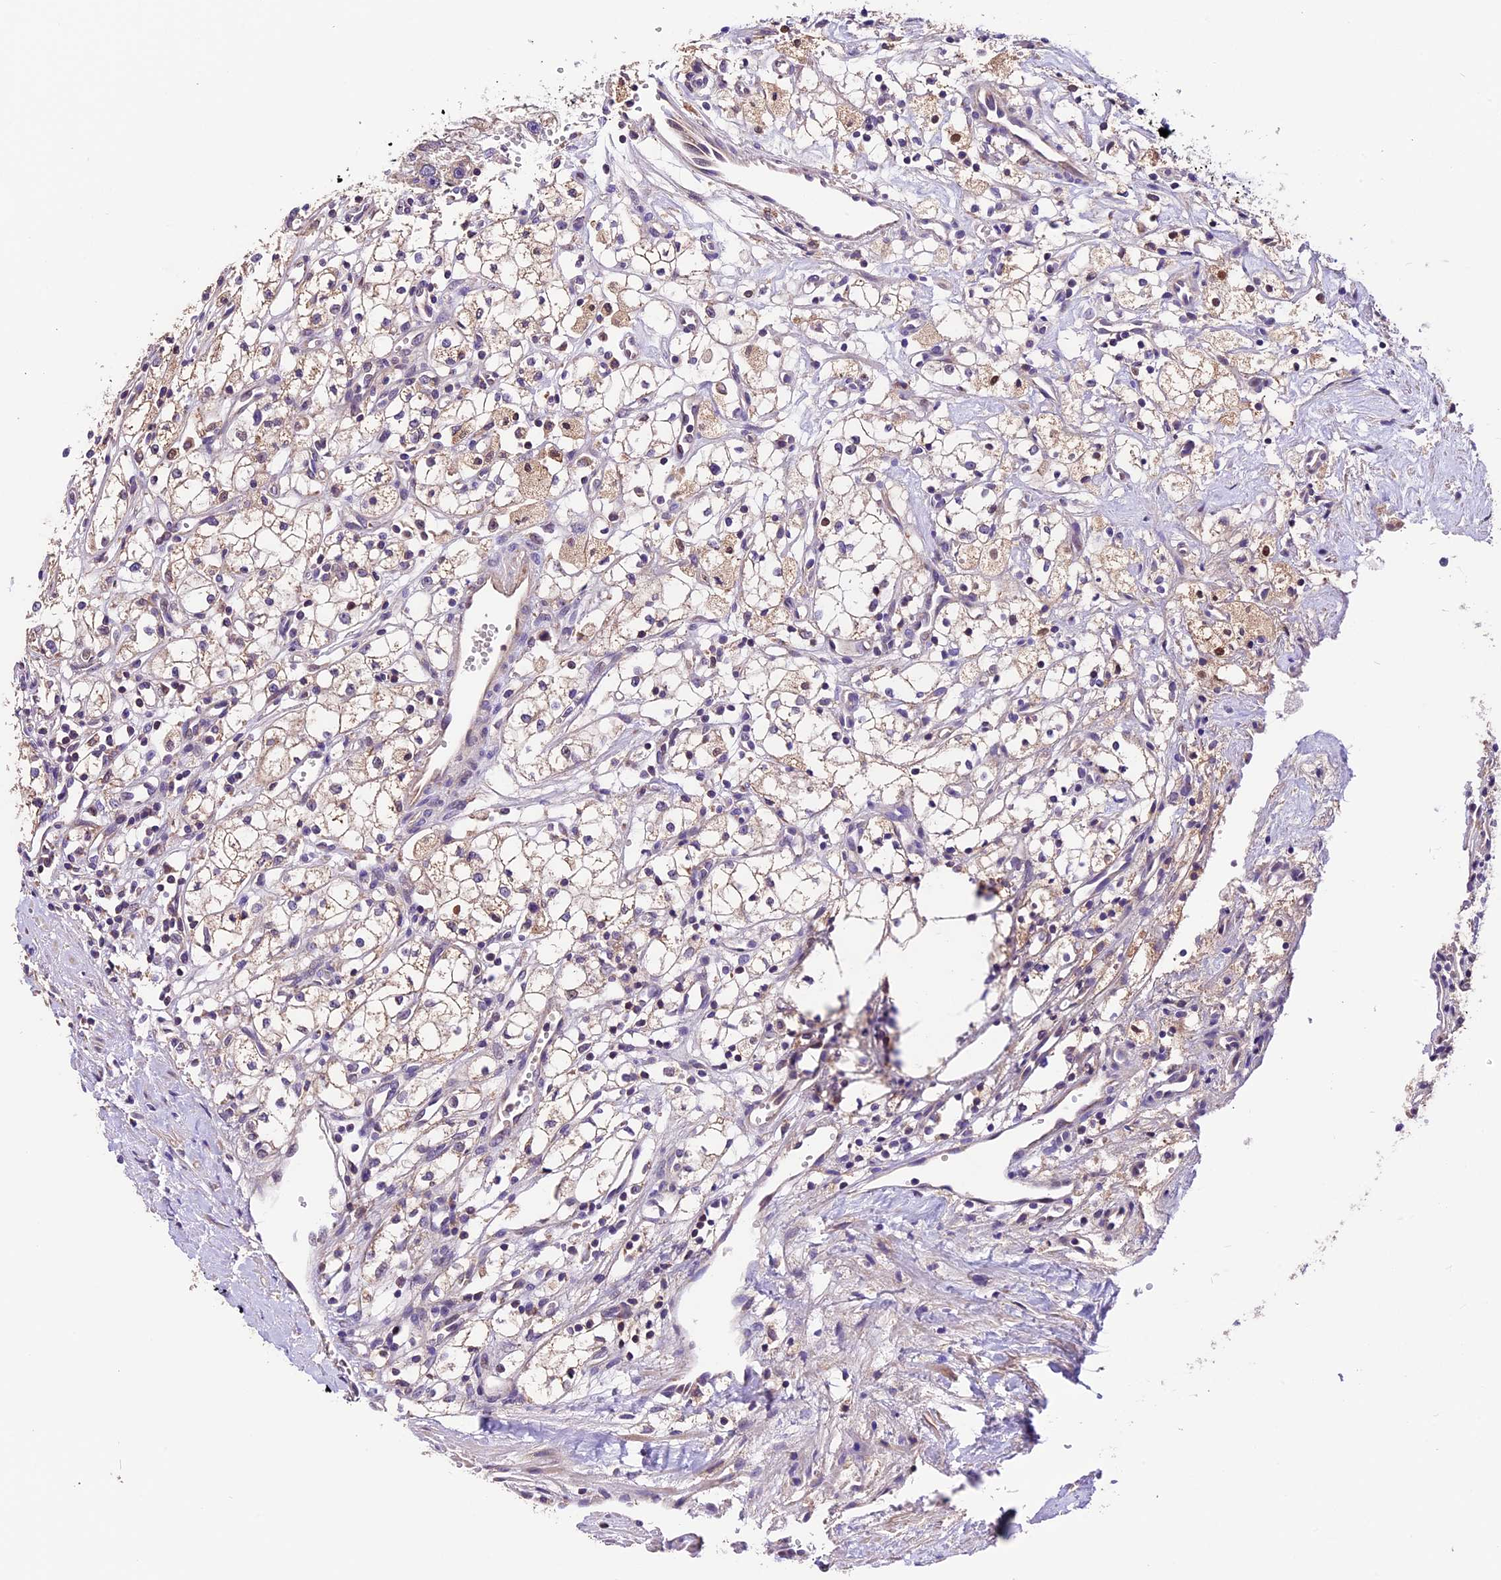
{"staining": {"intensity": "negative", "quantity": "none", "location": "none"}, "tissue": "renal cancer", "cell_type": "Tumor cells", "image_type": "cancer", "snomed": [{"axis": "morphology", "description": "Adenocarcinoma, NOS"}, {"axis": "topography", "description": "Kidney"}], "caption": "Tumor cells are negative for brown protein staining in adenocarcinoma (renal). (DAB (3,3'-diaminobenzidine) immunohistochemistry, high magnification).", "gene": "DDX28", "patient": {"sex": "male", "age": 59}}